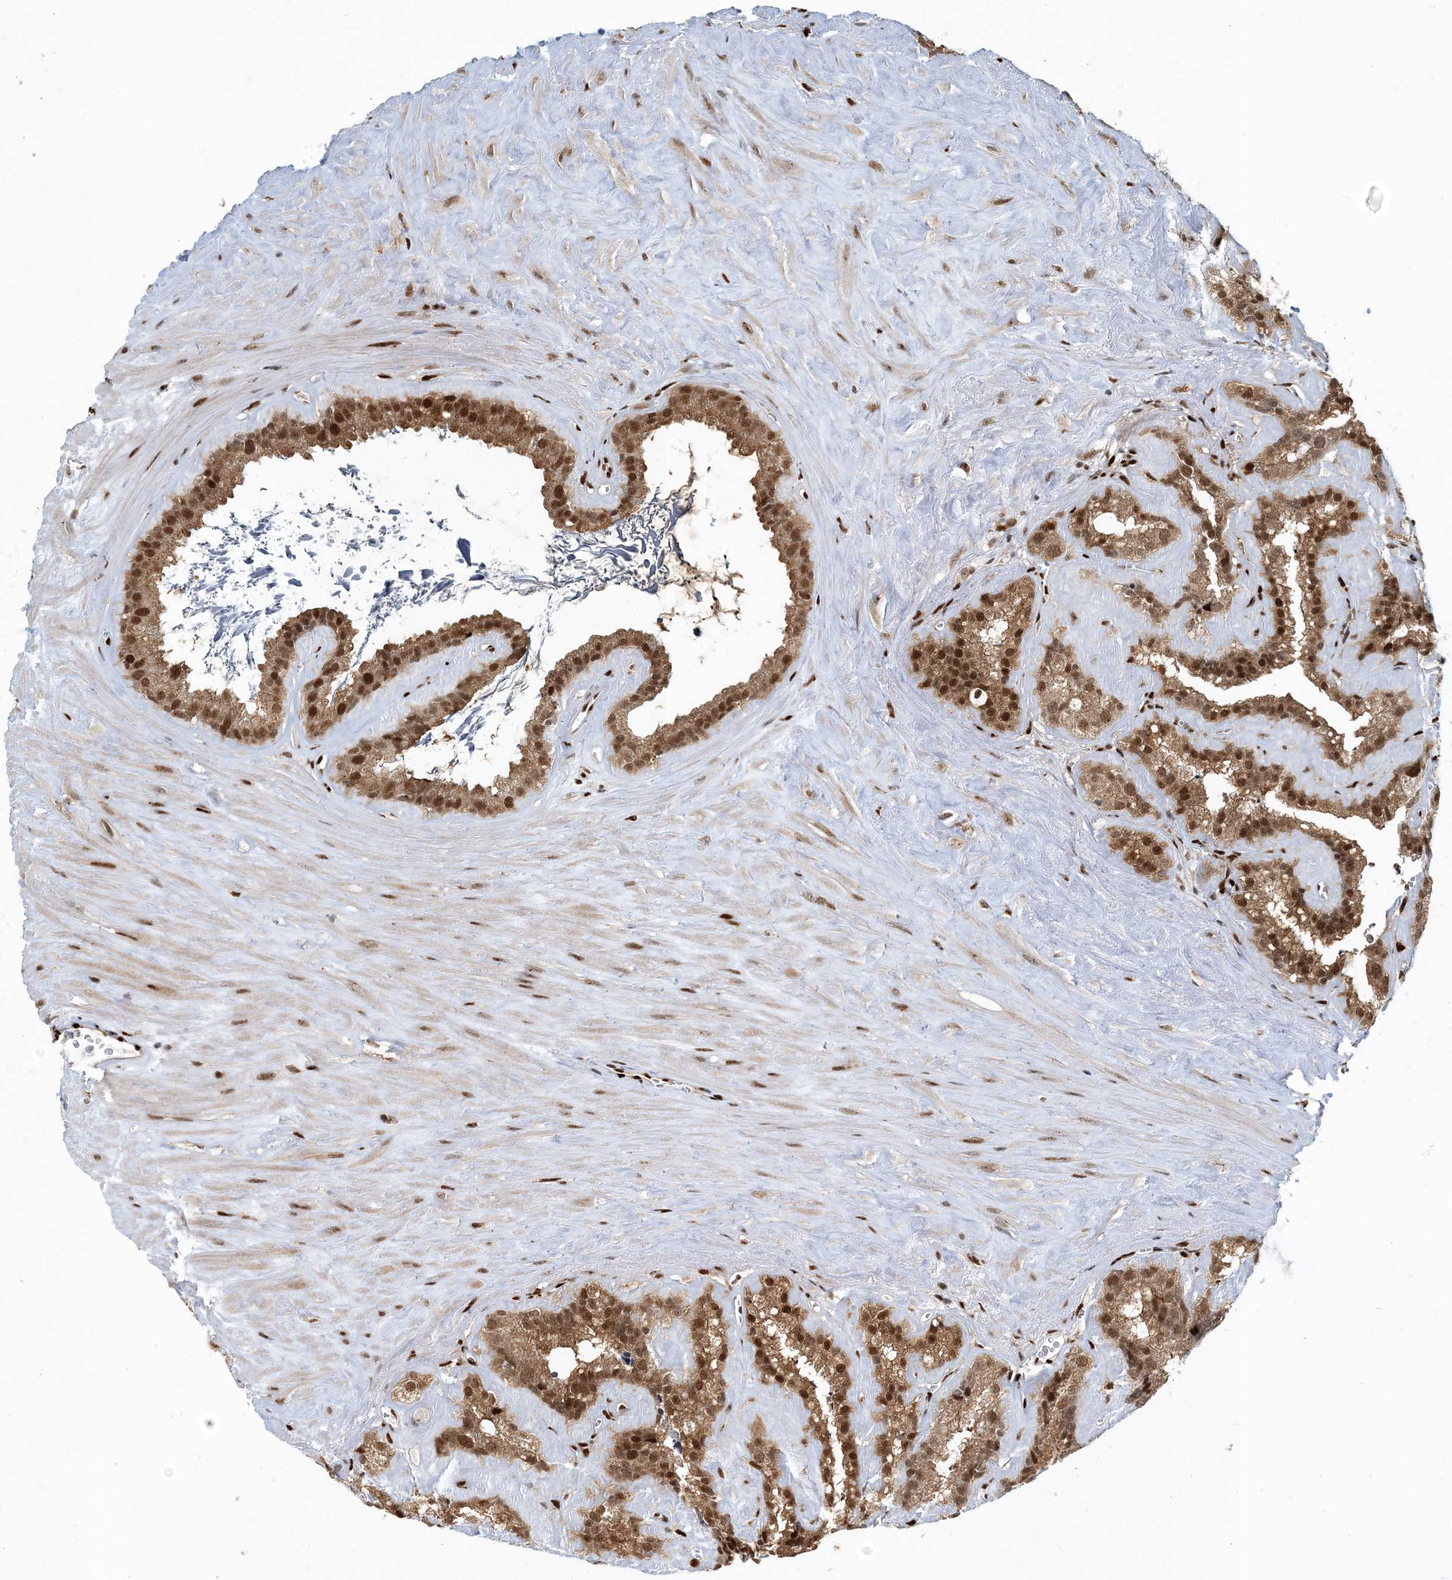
{"staining": {"intensity": "strong", "quantity": ">75%", "location": "cytoplasmic/membranous,nuclear"}, "tissue": "seminal vesicle", "cell_type": "Glandular cells", "image_type": "normal", "snomed": [{"axis": "morphology", "description": "Normal tissue, NOS"}, {"axis": "topography", "description": "Prostate"}, {"axis": "topography", "description": "Seminal veicle"}], "caption": "The image reveals a brown stain indicating the presence of a protein in the cytoplasmic/membranous,nuclear of glandular cells in seminal vesicle. (DAB (3,3'-diaminobenzidine) = brown stain, brightfield microscopy at high magnification).", "gene": "MBD1", "patient": {"sex": "male", "age": 59}}